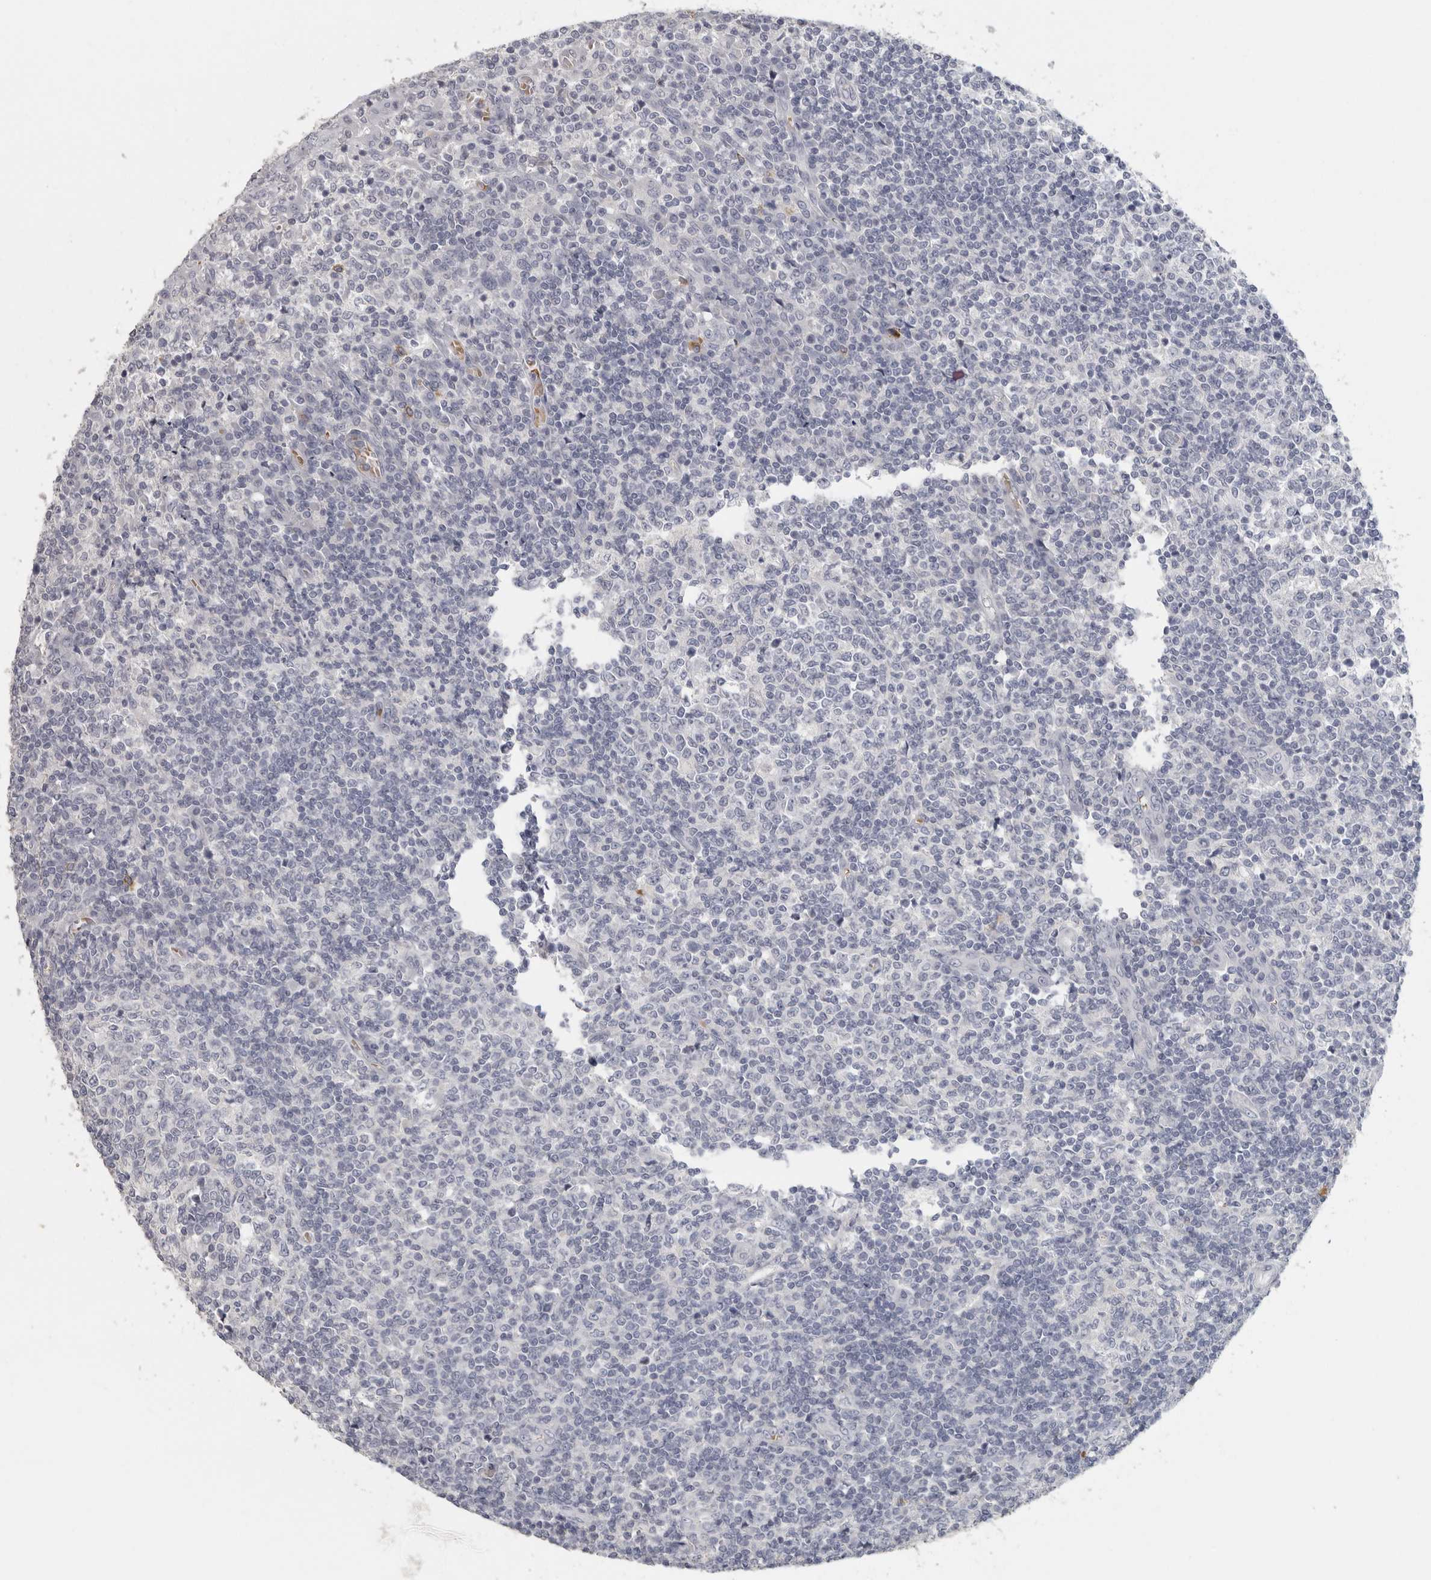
{"staining": {"intensity": "negative", "quantity": "none", "location": "none"}, "tissue": "tonsil", "cell_type": "Germinal center cells", "image_type": "normal", "snomed": [{"axis": "morphology", "description": "Normal tissue, NOS"}, {"axis": "topography", "description": "Tonsil"}], "caption": "IHC photomicrograph of unremarkable tonsil: human tonsil stained with DAB (3,3'-diaminobenzidine) reveals no significant protein staining in germinal center cells.", "gene": "DNAJC11", "patient": {"sex": "female", "age": 19}}